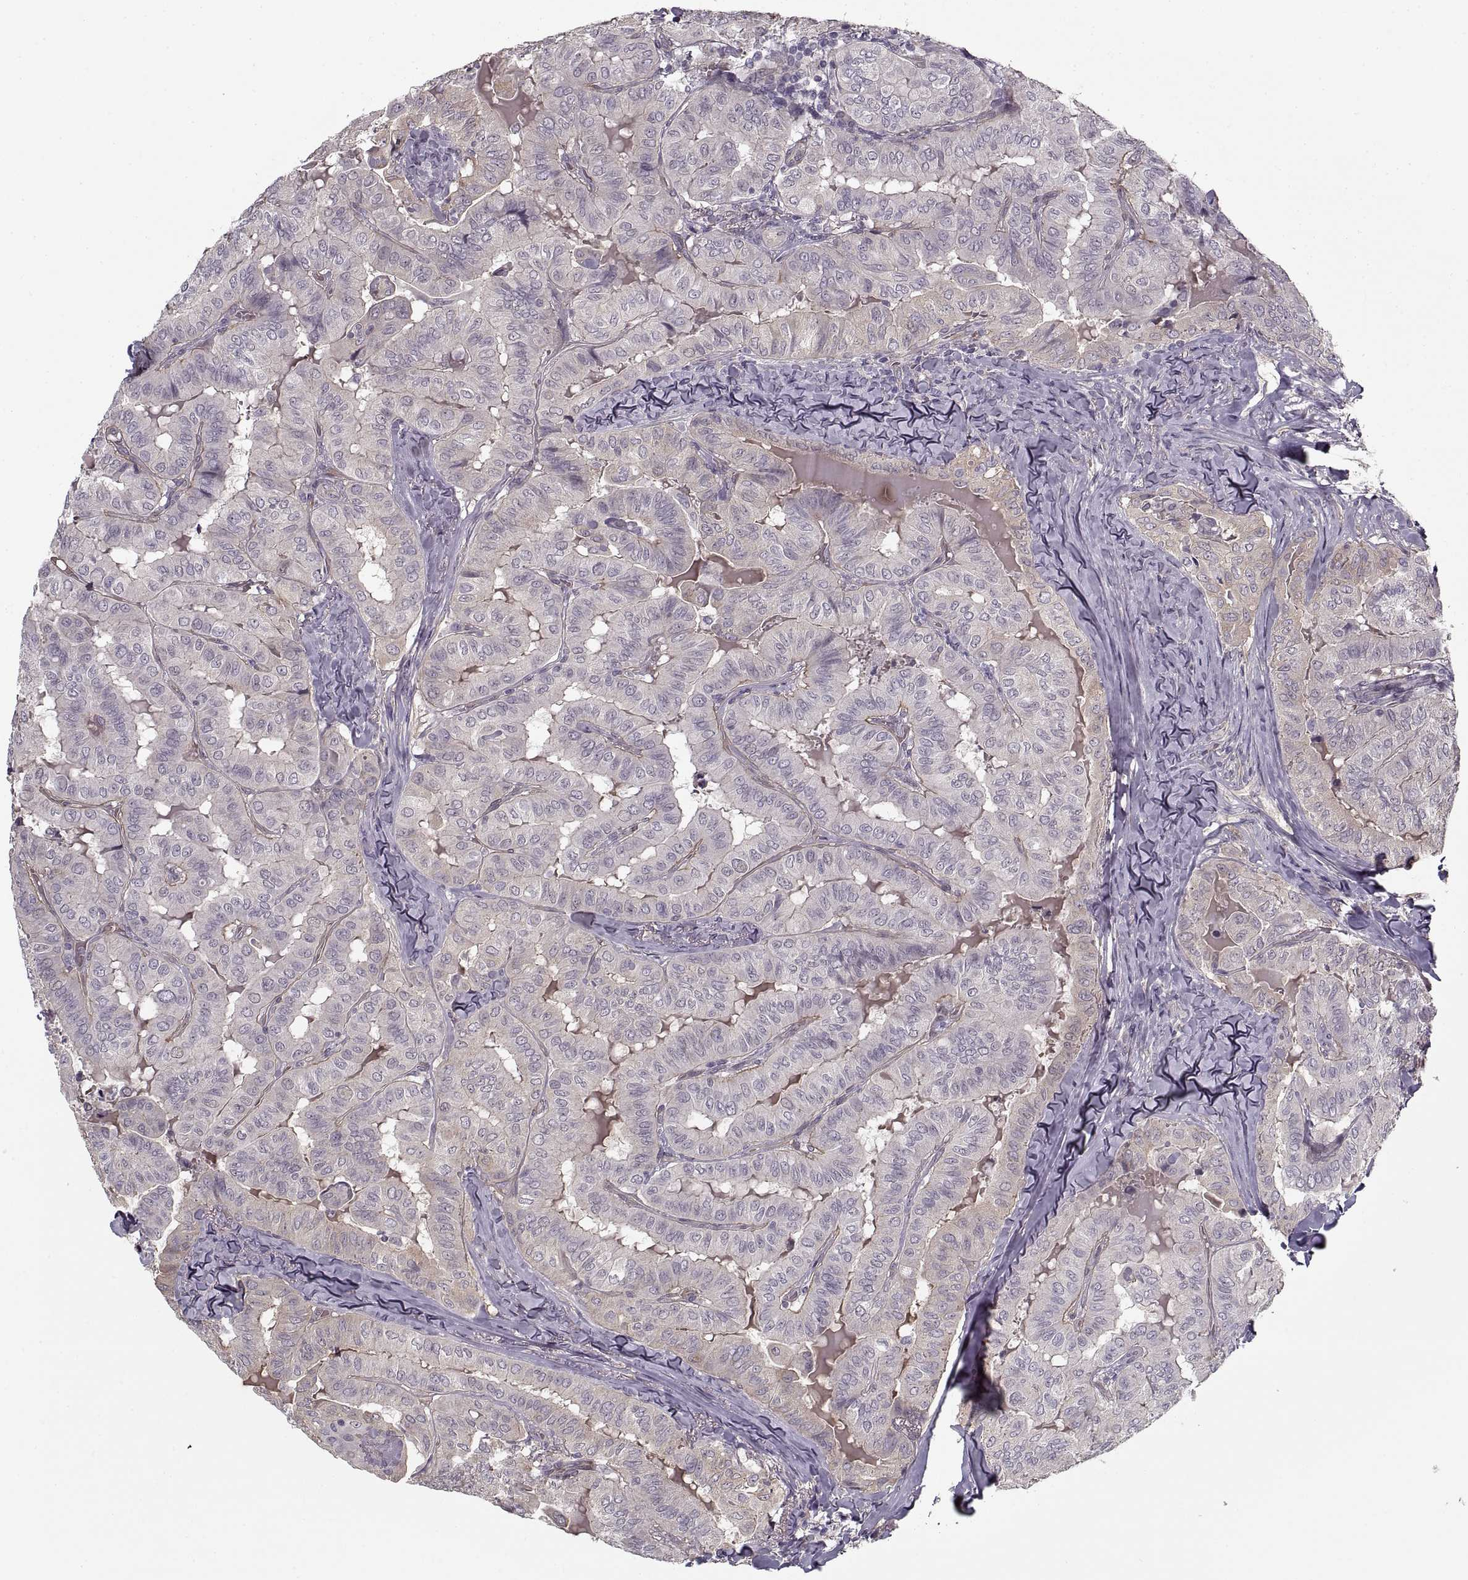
{"staining": {"intensity": "negative", "quantity": "none", "location": "none"}, "tissue": "thyroid cancer", "cell_type": "Tumor cells", "image_type": "cancer", "snomed": [{"axis": "morphology", "description": "Papillary adenocarcinoma, NOS"}, {"axis": "topography", "description": "Thyroid gland"}], "caption": "High magnification brightfield microscopy of papillary adenocarcinoma (thyroid) stained with DAB (brown) and counterstained with hematoxylin (blue): tumor cells show no significant positivity. (Immunohistochemistry, brightfield microscopy, high magnification).", "gene": "LAMB2", "patient": {"sex": "female", "age": 68}}